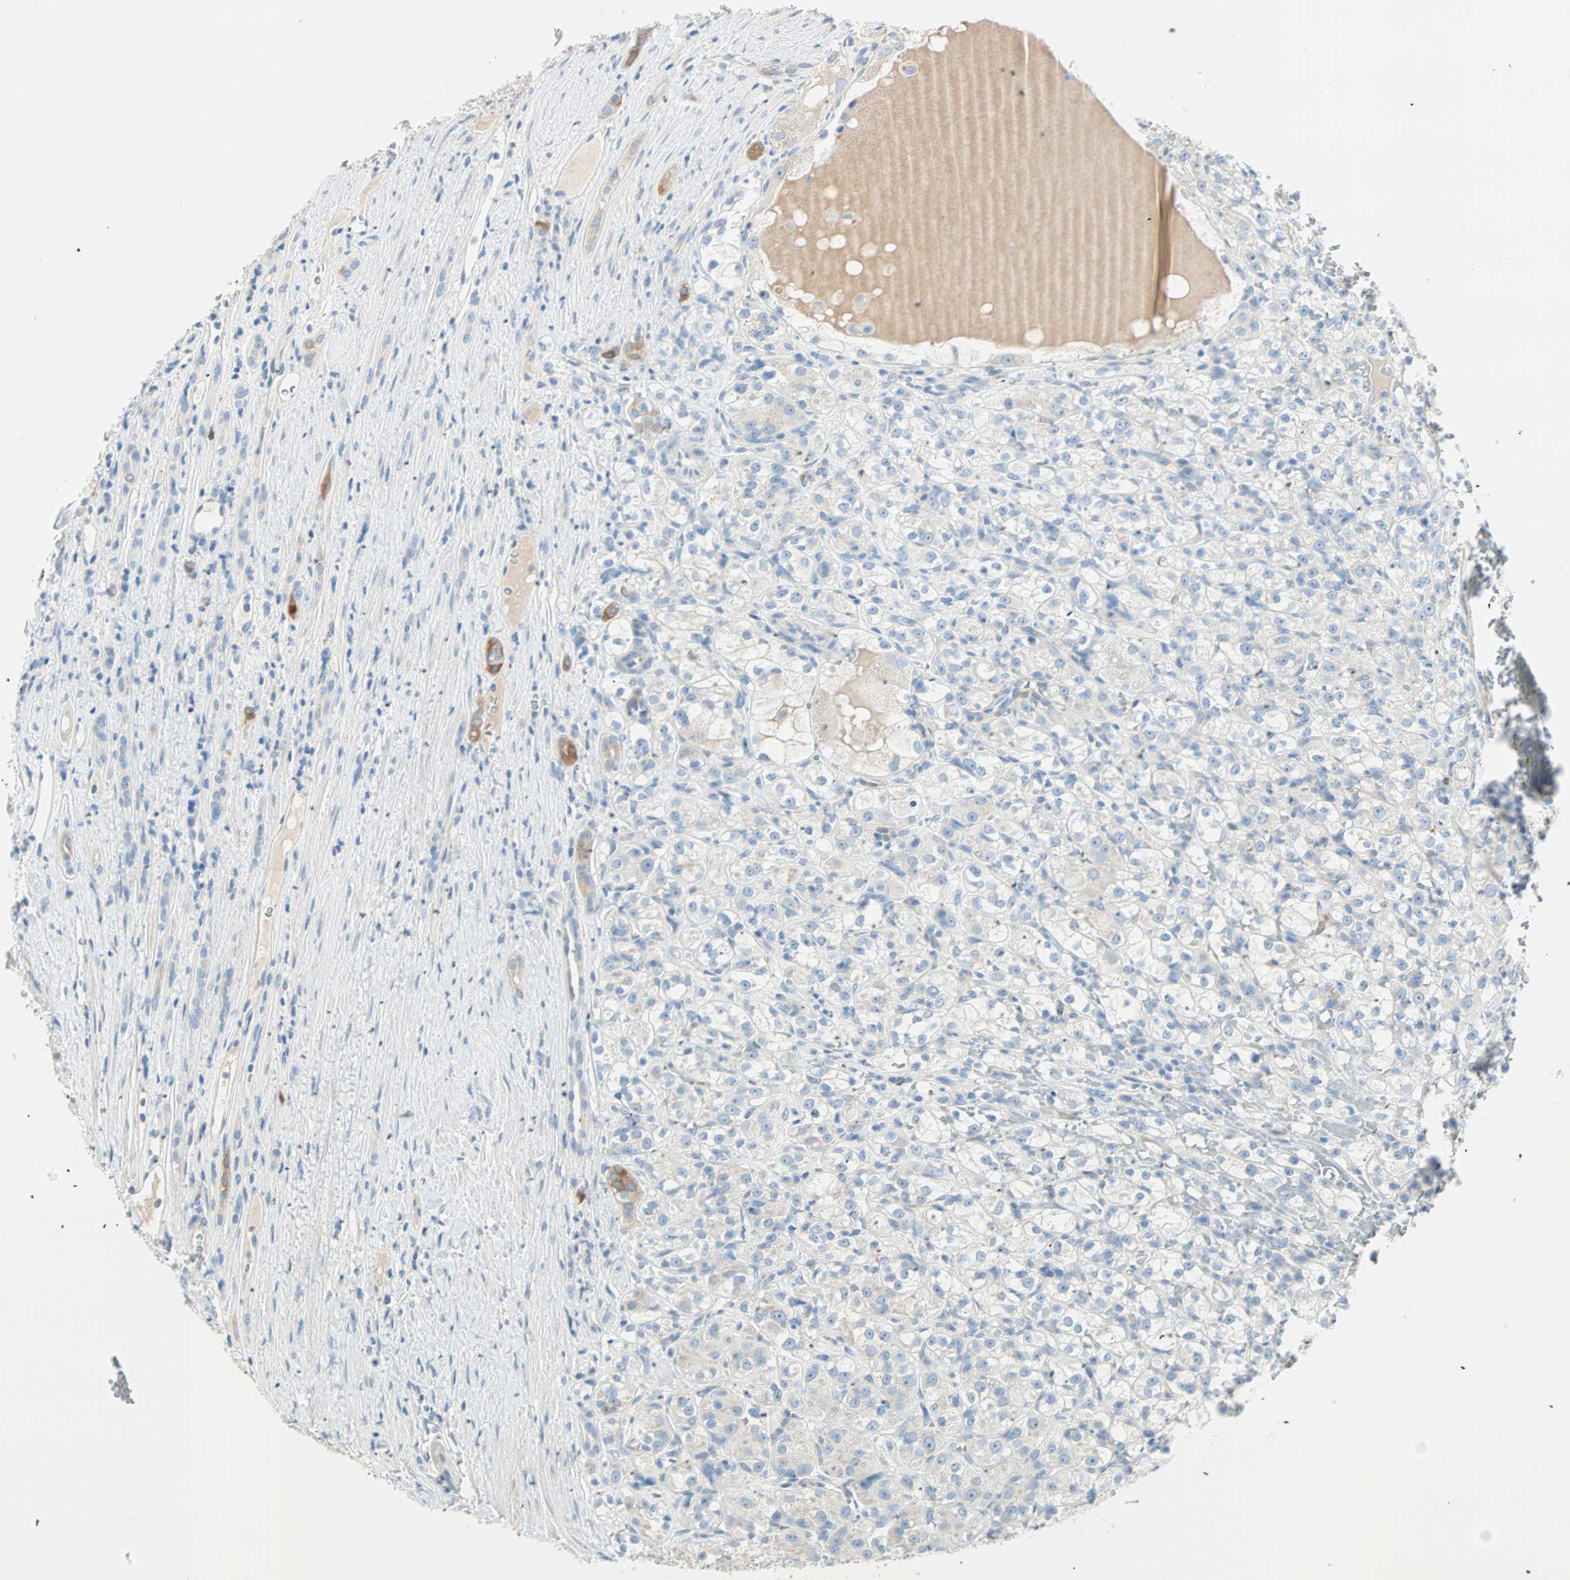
{"staining": {"intensity": "negative", "quantity": "none", "location": "none"}, "tissue": "renal cancer", "cell_type": "Tumor cells", "image_type": "cancer", "snomed": [{"axis": "morphology", "description": "Normal tissue, NOS"}, {"axis": "morphology", "description": "Adenocarcinoma, NOS"}, {"axis": "topography", "description": "Kidney"}], "caption": "An image of human renal cancer is negative for staining in tumor cells. The staining was performed using DAB to visualize the protein expression in brown, while the nuclei were stained in blue with hematoxylin (Magnification: 20x).", "gene": "ATF6", "patient": {"sex": "male", "age": 61}}